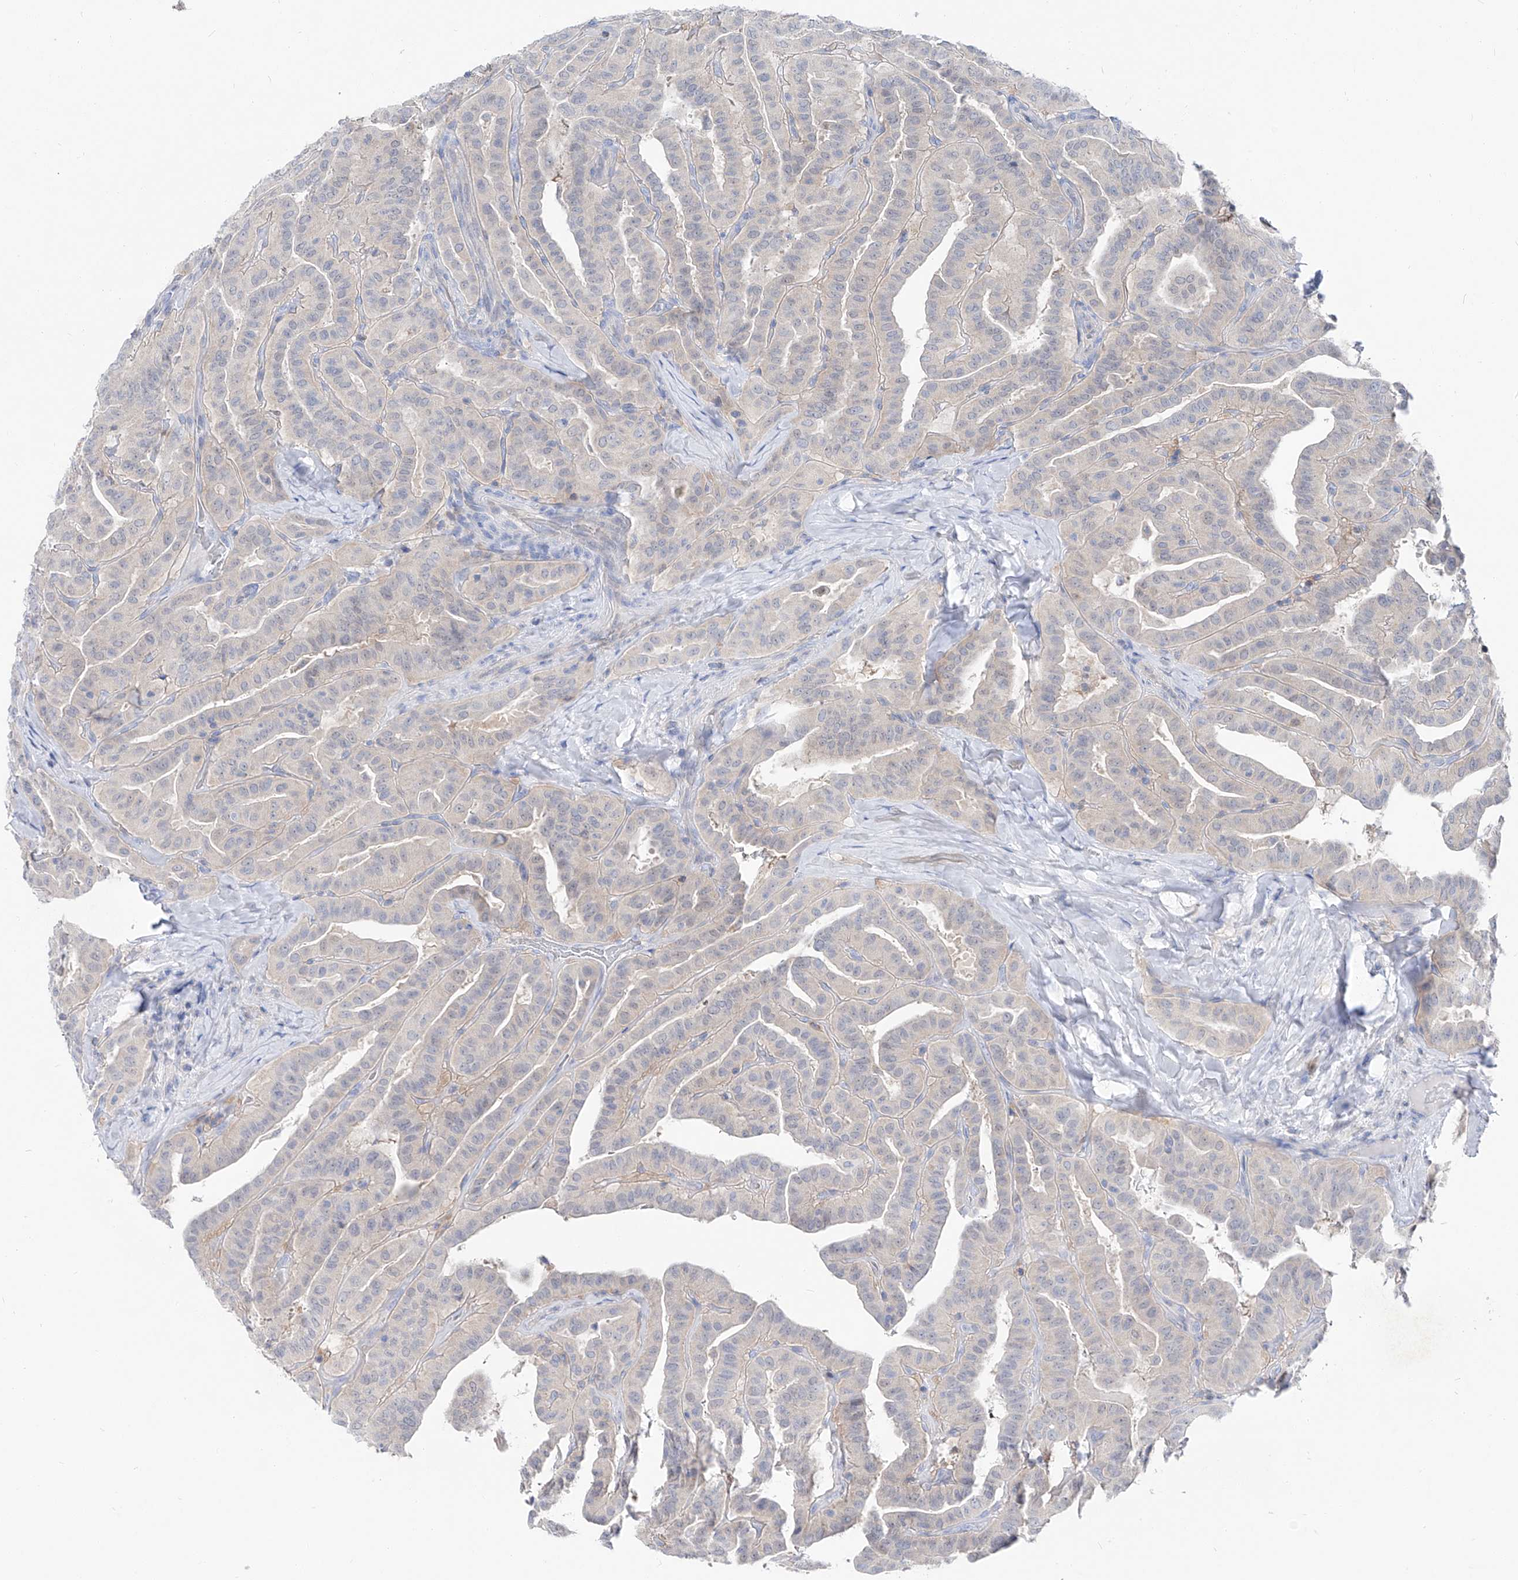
{"staining": {"intensity": "negative", "quantity": "none", "location": "none"}, "tissue": "thyroid cancer", "cell_type": "Tumor cells", "image_type": "cancer", "snomed": [{"axis": "morphology", "description": "Papillary adenocarcinoma, NOS"}, {"axis": "topography", "description": "Thyroid gland"}], "caption": "This is a image of IHC staining of papillary adenocarcinoma (thyroid), which shows no expression in tumor cells.", "gene": "UFL1", "patient": {"sex": "male", "age": 77}}